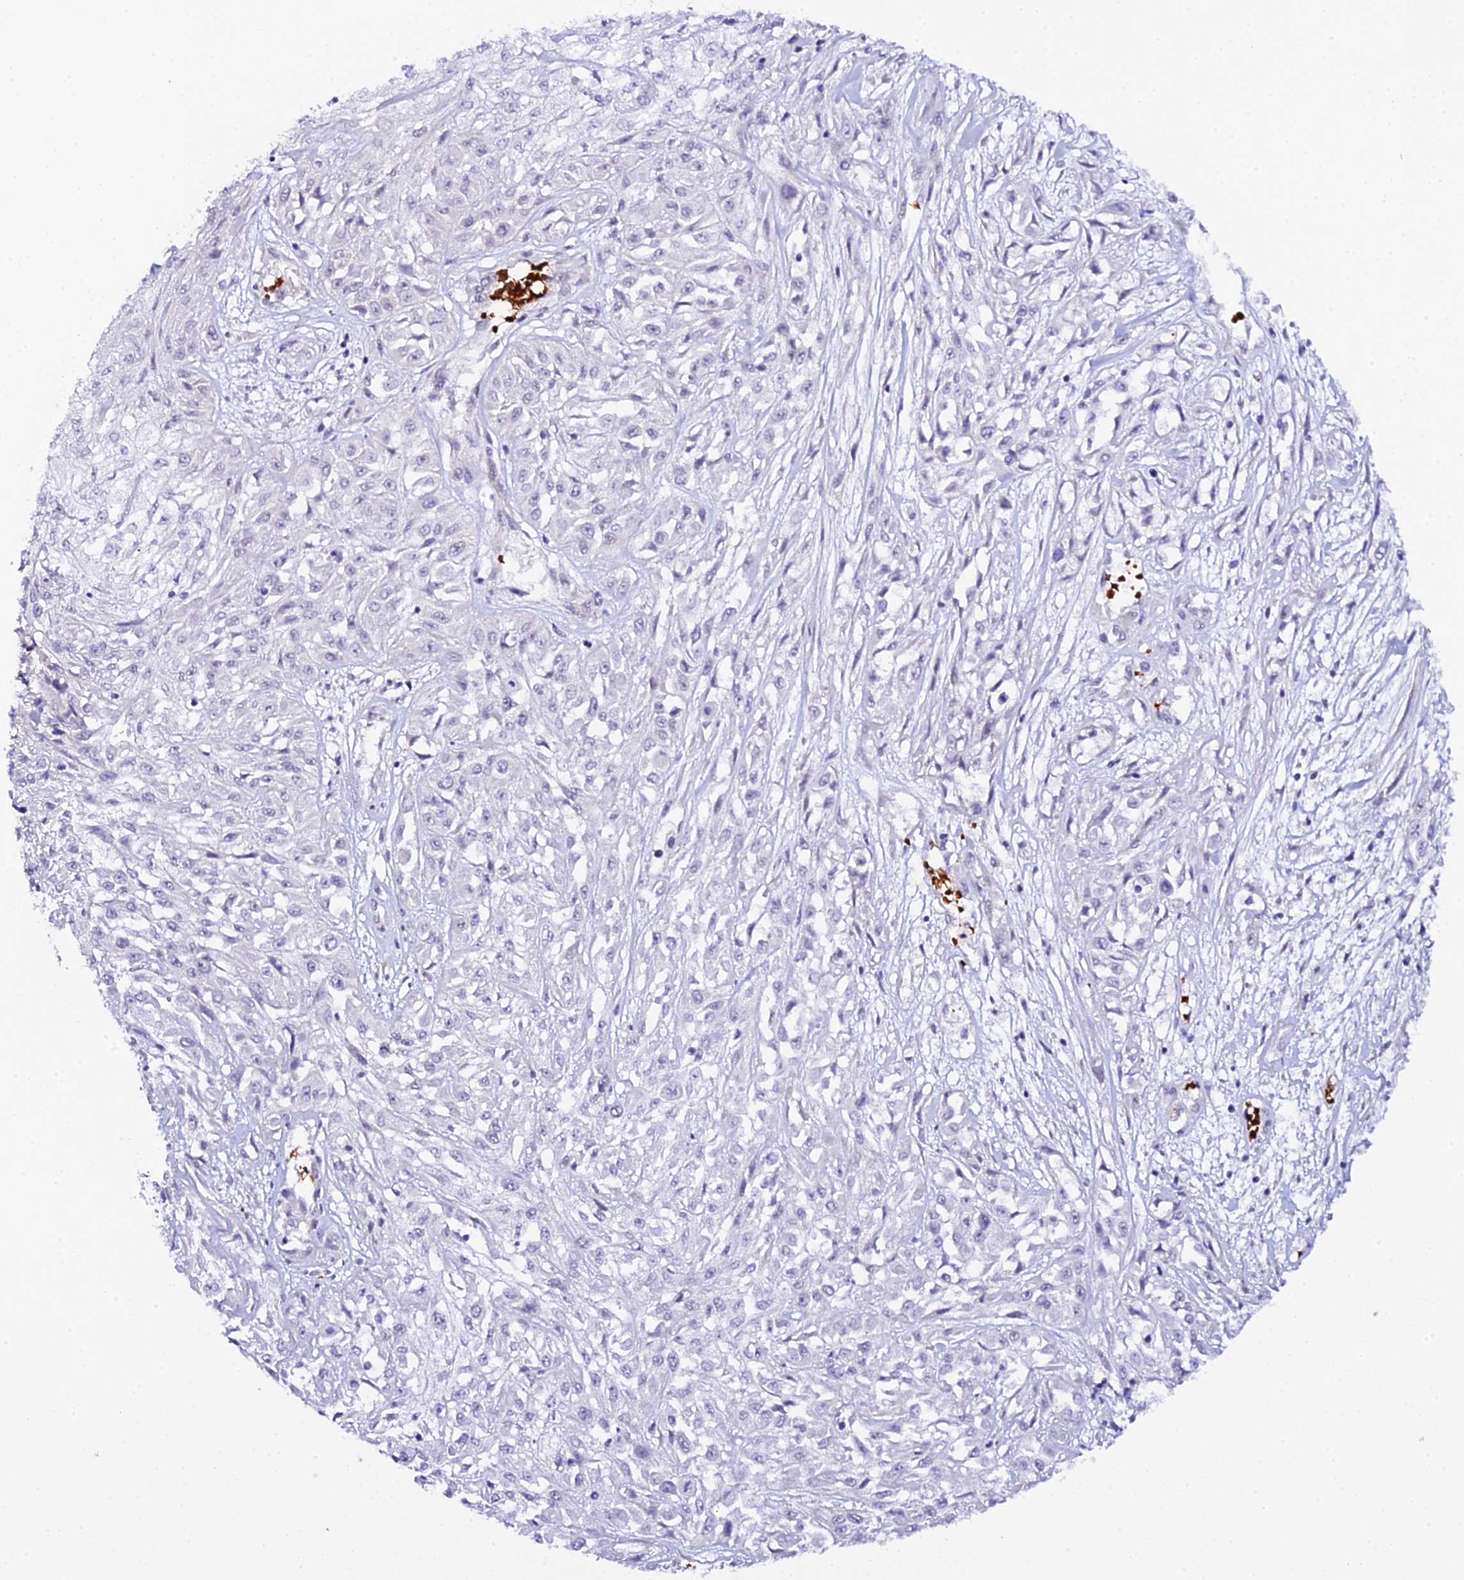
{"staining": {"intensity": "negative", "quantity": "none", "location": "none"}, "tissue": "skin cancer", "cell_type": "Tumor cells", "image_type": "cancer", "snomed": [{"axis": "morphology", "description": "Squamous cell carcinoma, NOS"}, {"axis": "morphology", "description": "Squamous cell carcinoma, metastatic, NOS"}, {"axis": "topography", "description": "Skin"}, {"axis": "topography", "description": "Lymph node"}], "caption": "Tumor cells are negative for brown protein staining in skin squamous cell carcinoma. (IHC, brightfield microscopy, high magnification).", "gene": "CFAP45", "patient": {"sex": "male", "age": 75}}